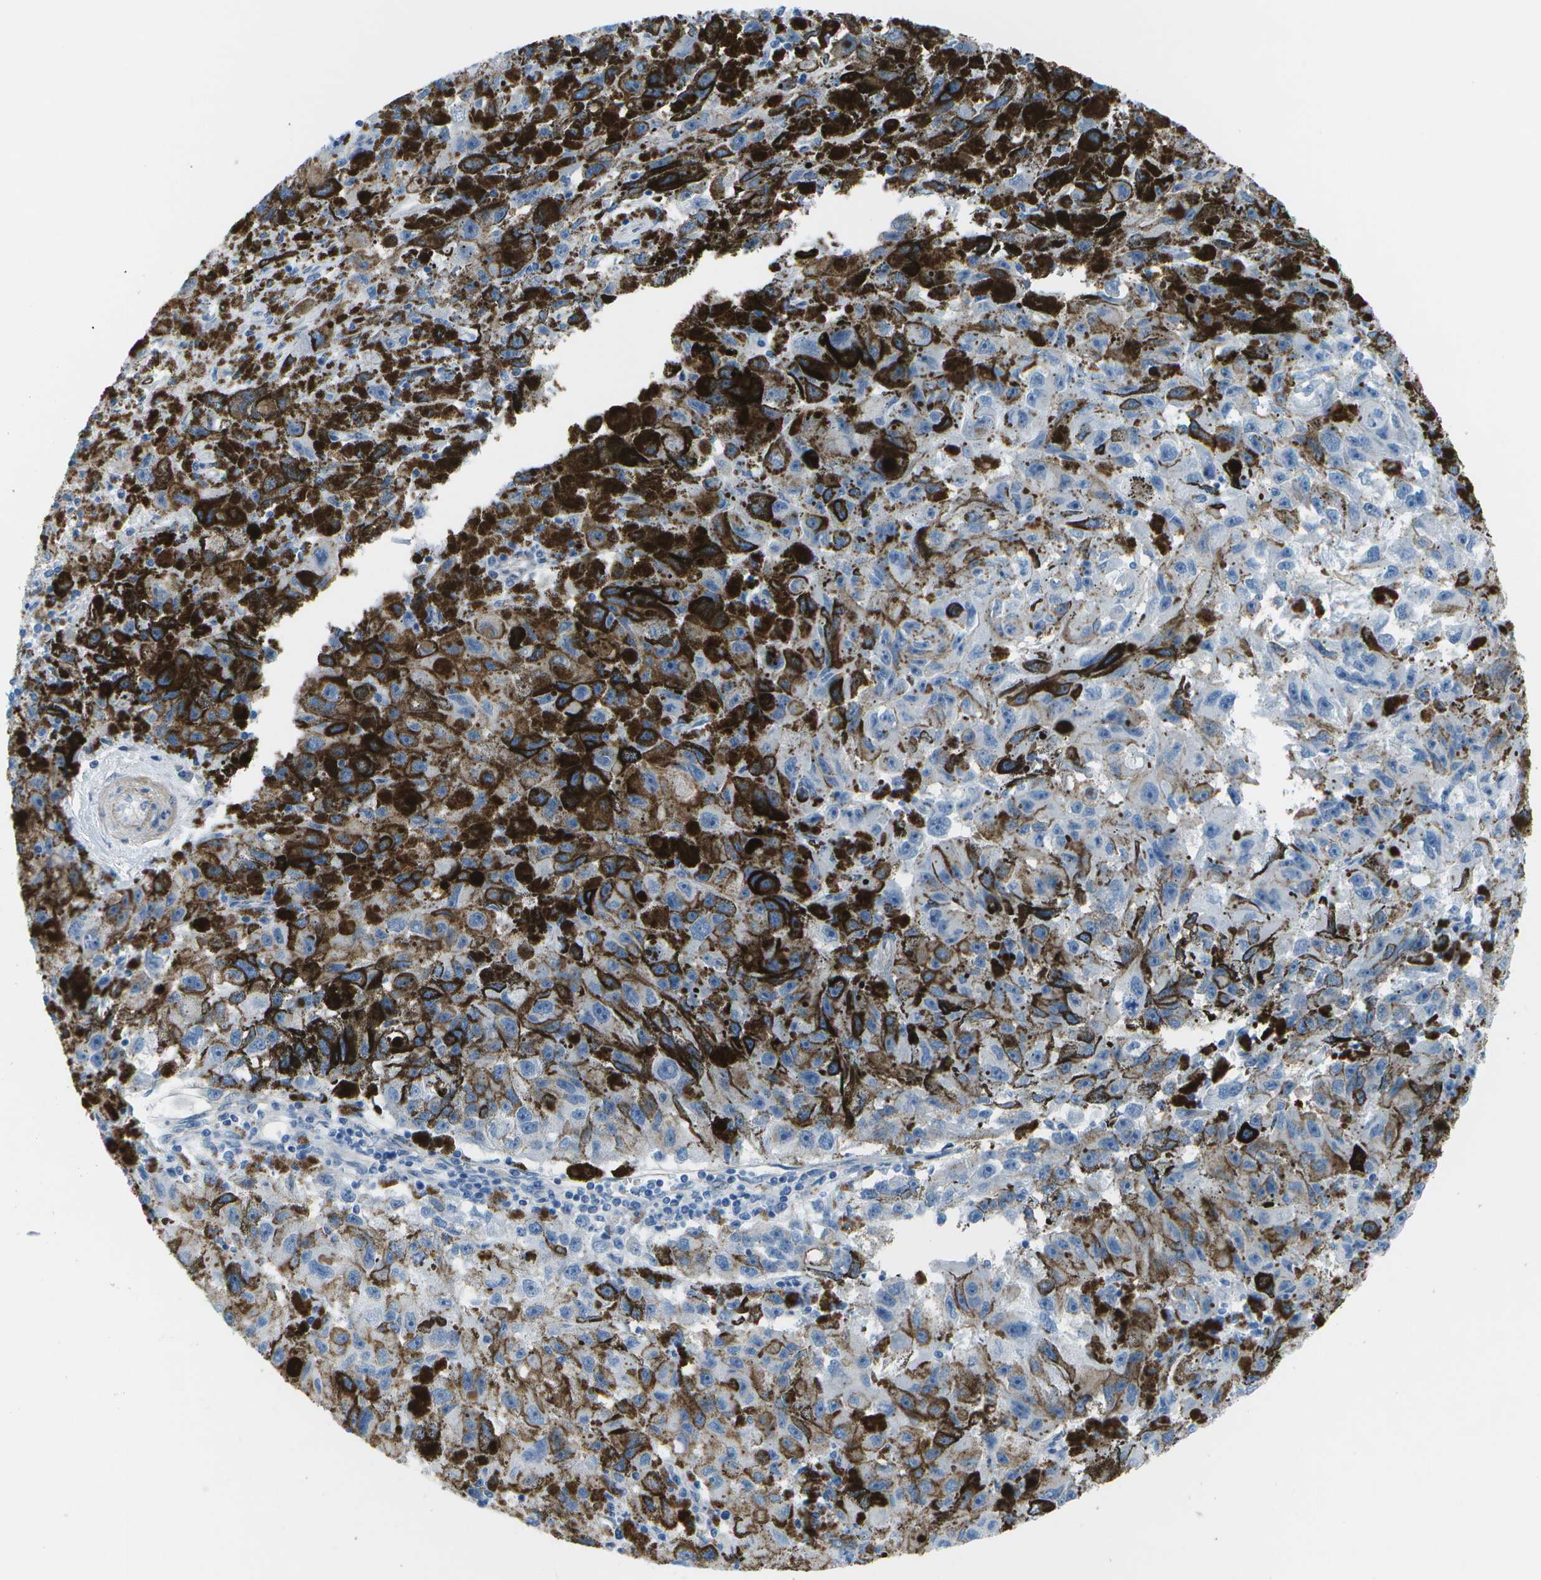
{"staining": {"intensity": "negative", "quantity": "none", "location": "none"}, "tissue": "melanoma", "cell_type": "Tumor cells", "image_type": "cancer", "snomed": [{"axis": "morphology", "description": "Malignant melanoma, NOS"}, {"axis": "topography", "description": "Skin"}], "caption": "An immunohistochemistry (IHC) micrograph of melanoma is shown. There is no staining in tumor cells of melanoma. (DAB (3,3'-diaminobenzidine) immunohistochemistry (IHC) visualized using brightfield microscopy, high magnification).", "gene": "SORBS3", "patient": {"sex": "female", "age": 104}}